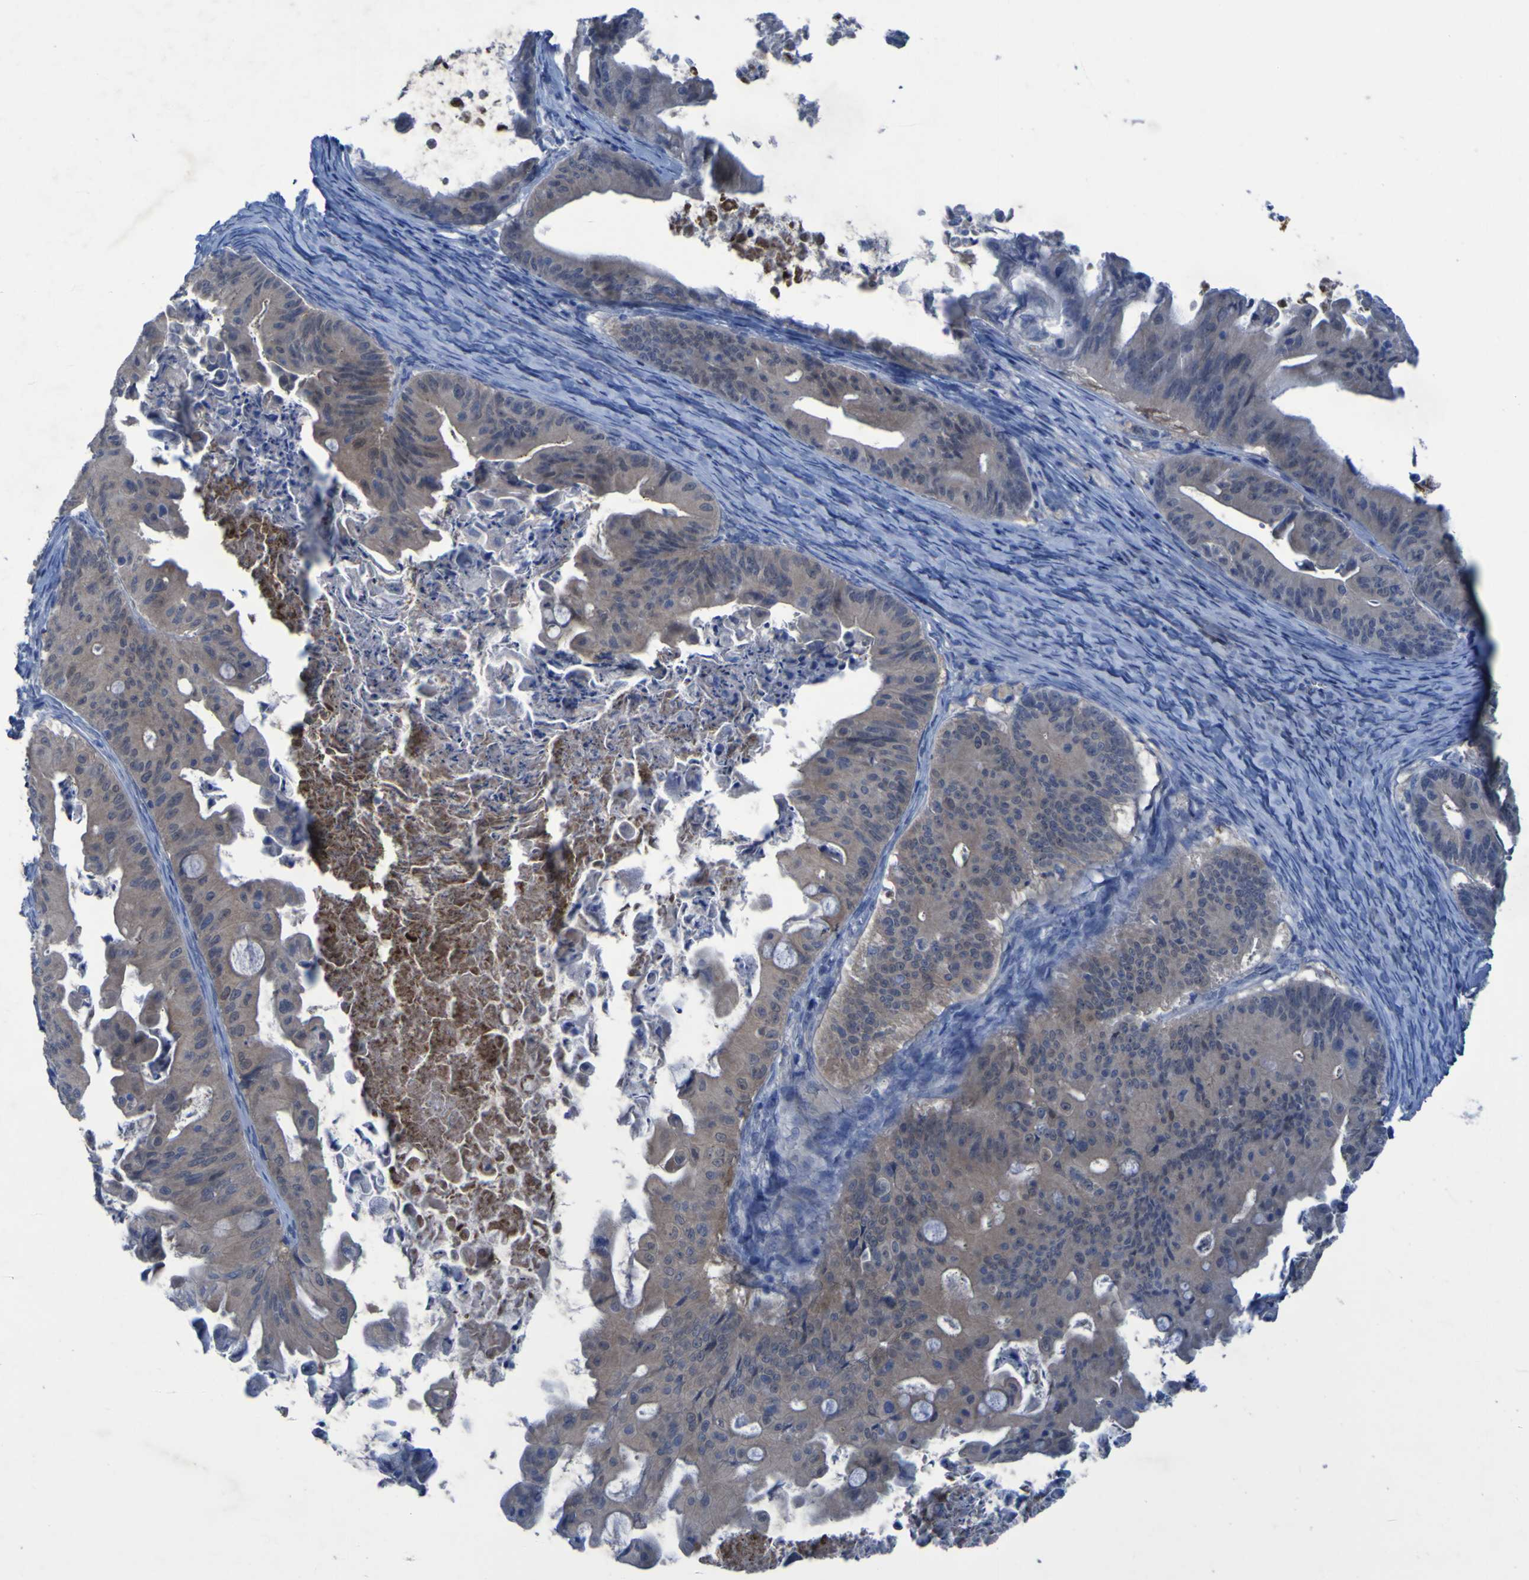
{"staining": {"intensity": "negative", "quantity": "none", "location": "none"}, "tissue": "ovarian cancer", "cell_type": "Tumor cells", "image_type": "cancer", "snomed": [{"axis": "morphology", "description": "Cystadenocarcinoma, mucinous, NOS"}, {"axis": "topography", "description": "Ovary"}], "caption": "Tumor cells are negative for brown protein staining in ovarian cancer (mucinous cystadenocarcinoma). (DAB IHC visualized using brightfield microscopy, high magnification).", "gene": "SGK2", "patient": {"sex": "female", "age": 37}}